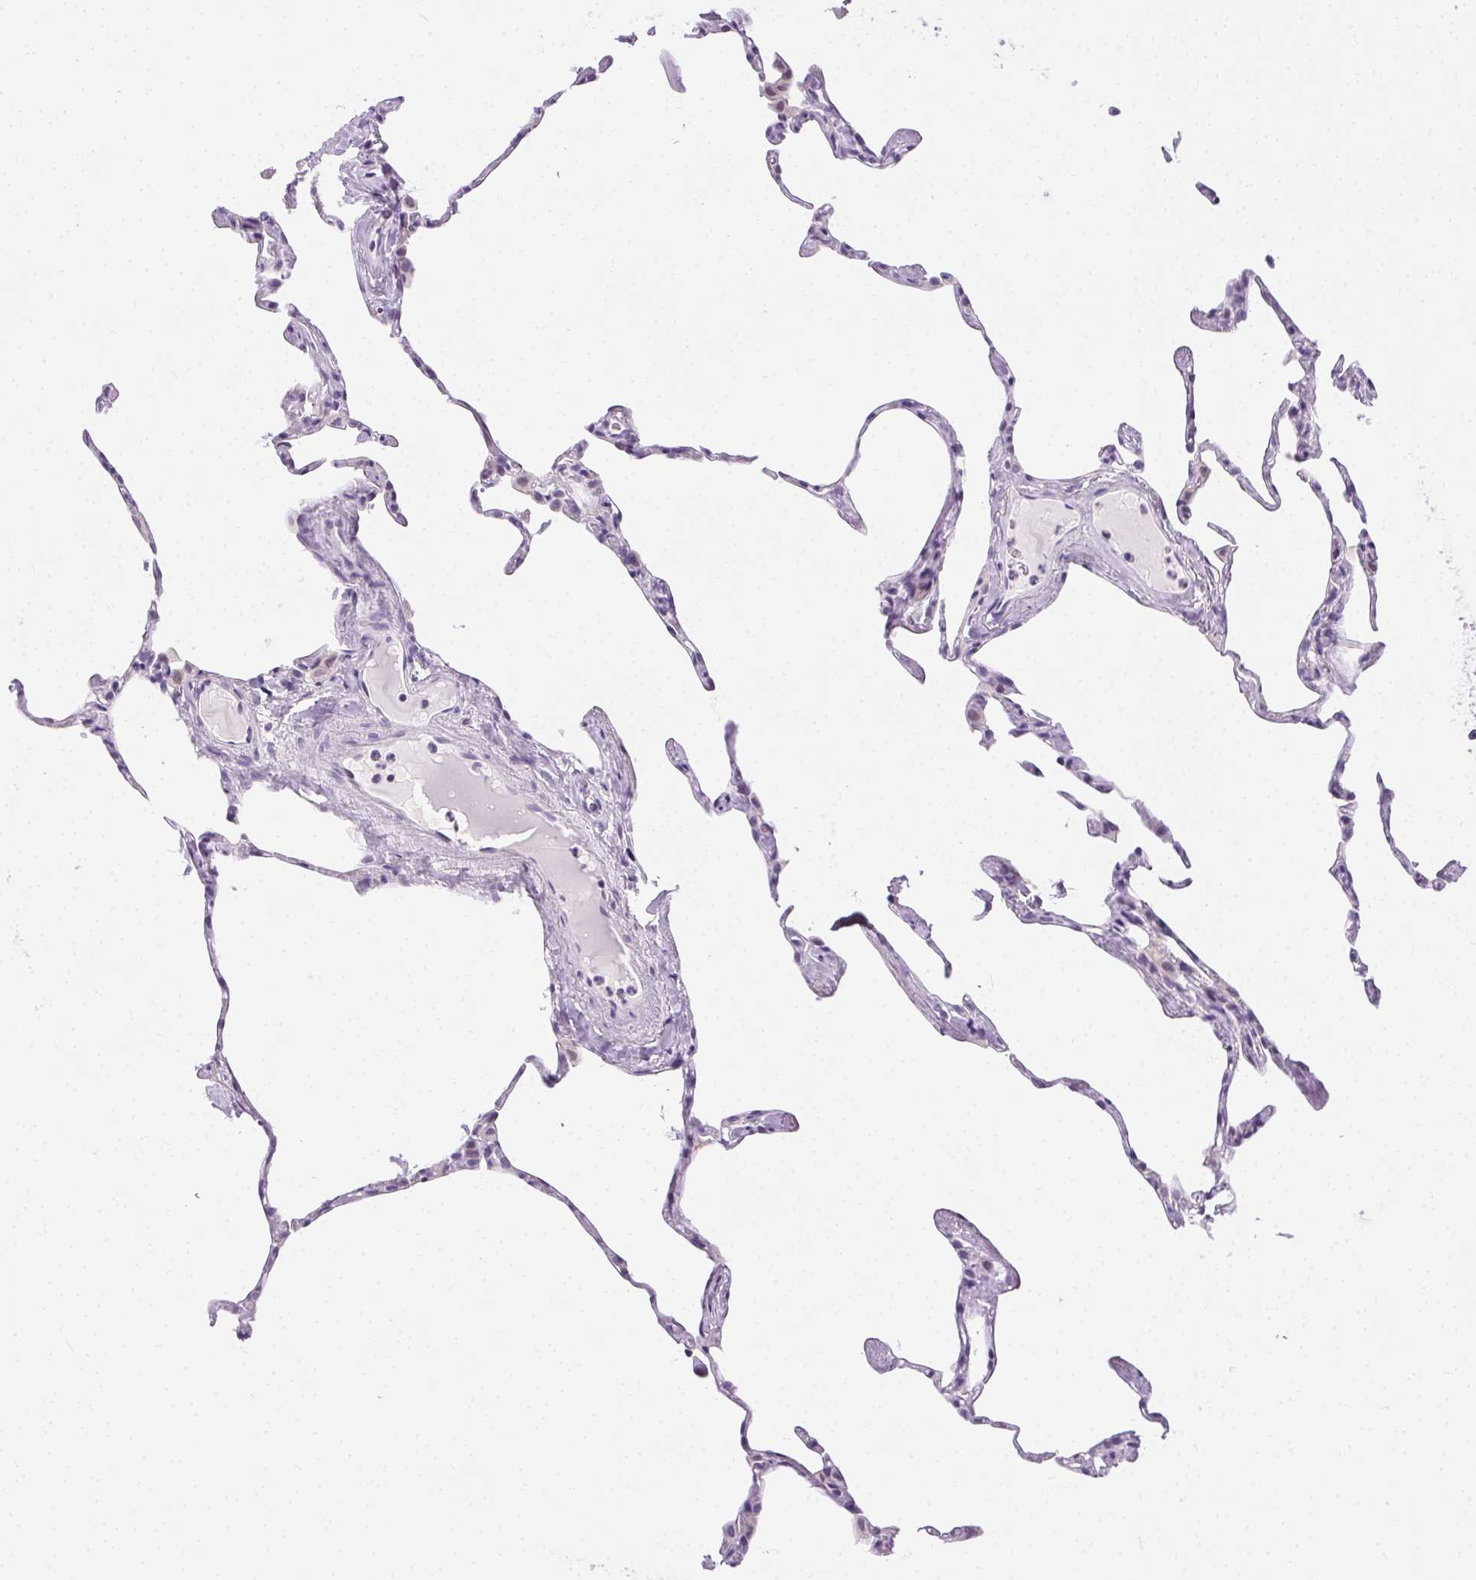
{"staining": {"intensity": "negative", "quantity": "none", "location": "none"}, "tissue": "lung", "cell_type": "Alveolar cells", "image_type": "normal", "snomed": [{"axis": "morphology", "description": "Normal tissue, NOS"}, {"axis": "topography", "description": "Lung"}], "caption": "This is an immunohistochemistry (IHC) histopathology image of normal human lung. There is no staining in alveolar cells.", "gene": "C20orf85", "patient": {"sex": "male", "age": 65}}